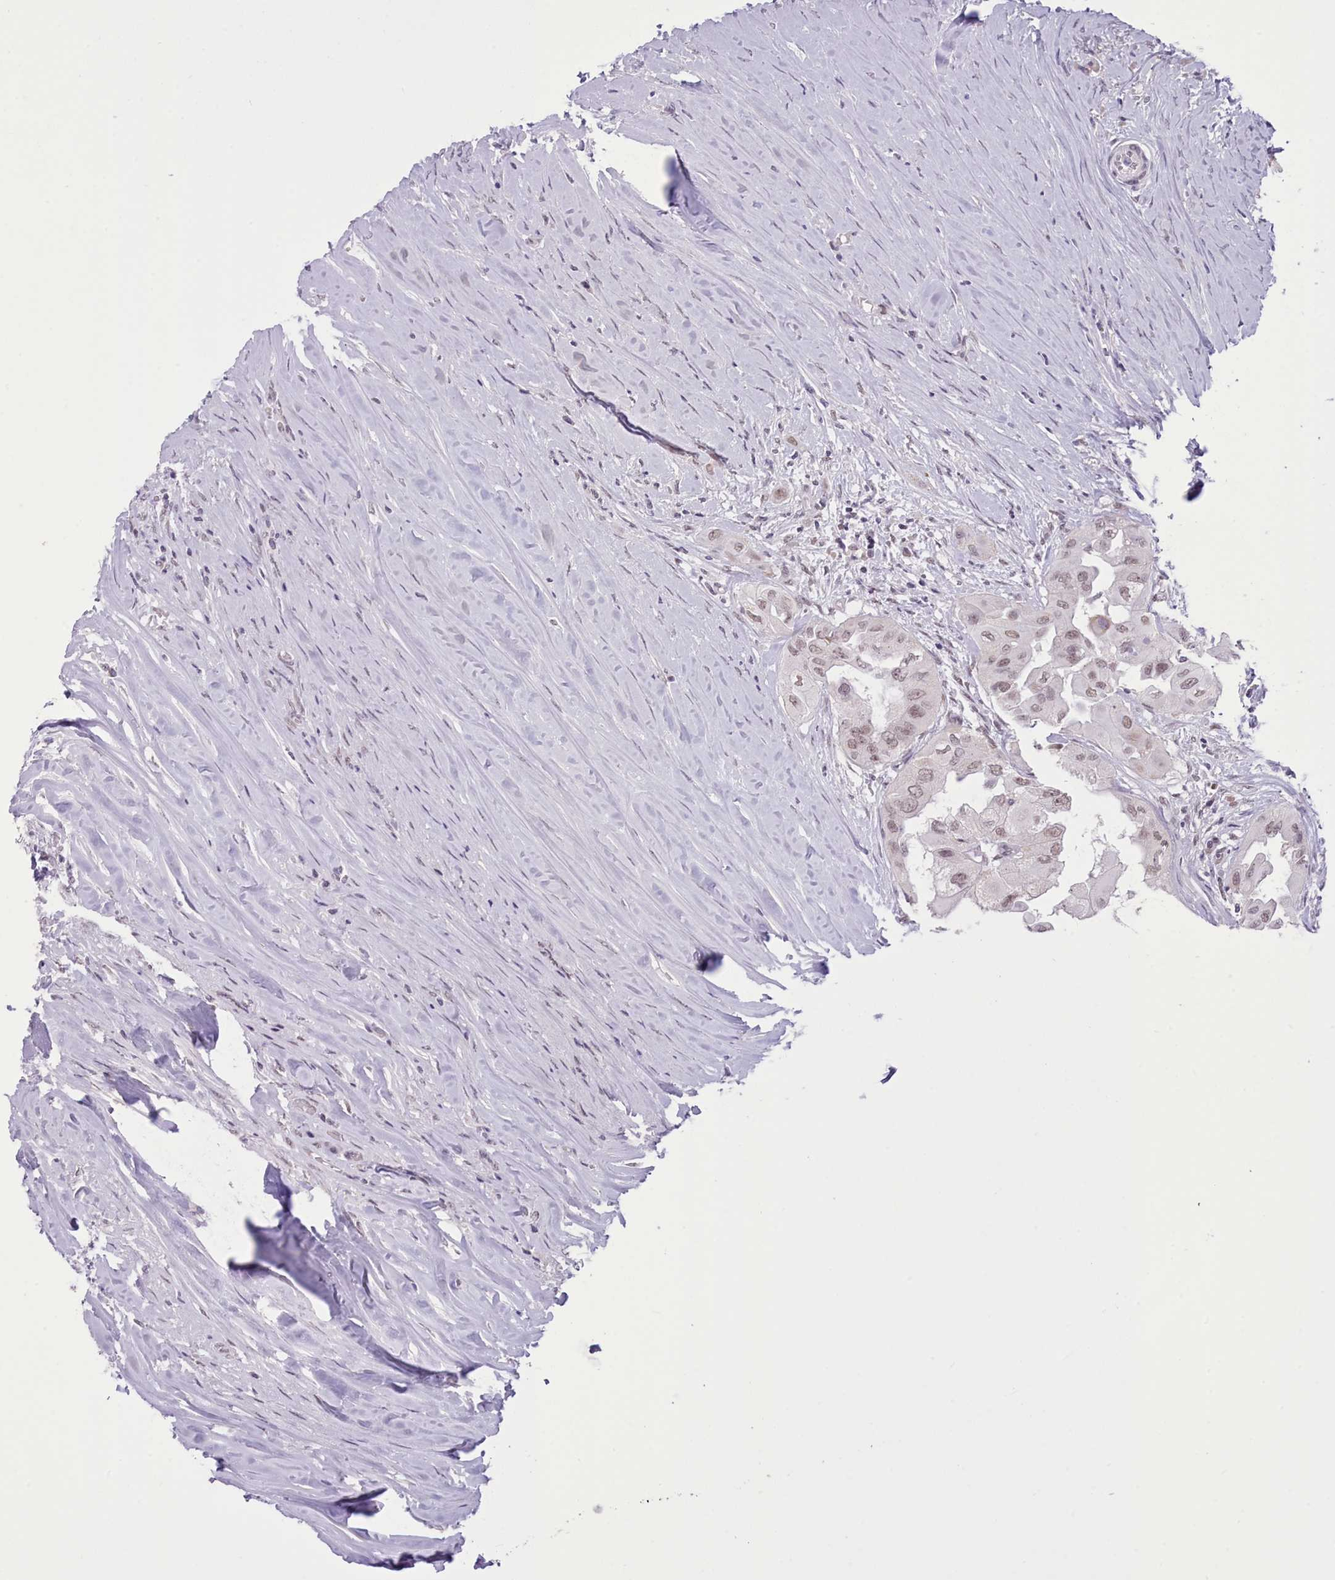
{"staining": {"intensity": "weak", "quantity": ">75%", "location": "nuclear"}, "tissue": "thyroid cancer", "cell_type": "Tumor cells", "image_type": "cancer", "snomed": [{"axis": "morphology", "description": "Papillary adenocarcinoma, NOS"}, {"axis": "topography", "description": "Thyroid gland"}], "caption": "Tumor cells exhibit low levels of weak nuclear staining in approximately >75% of cells in human thyroid papillary adenocarcinoma.", "gene": "RFX1", "patient": {"sex": "female", "age": 59}}